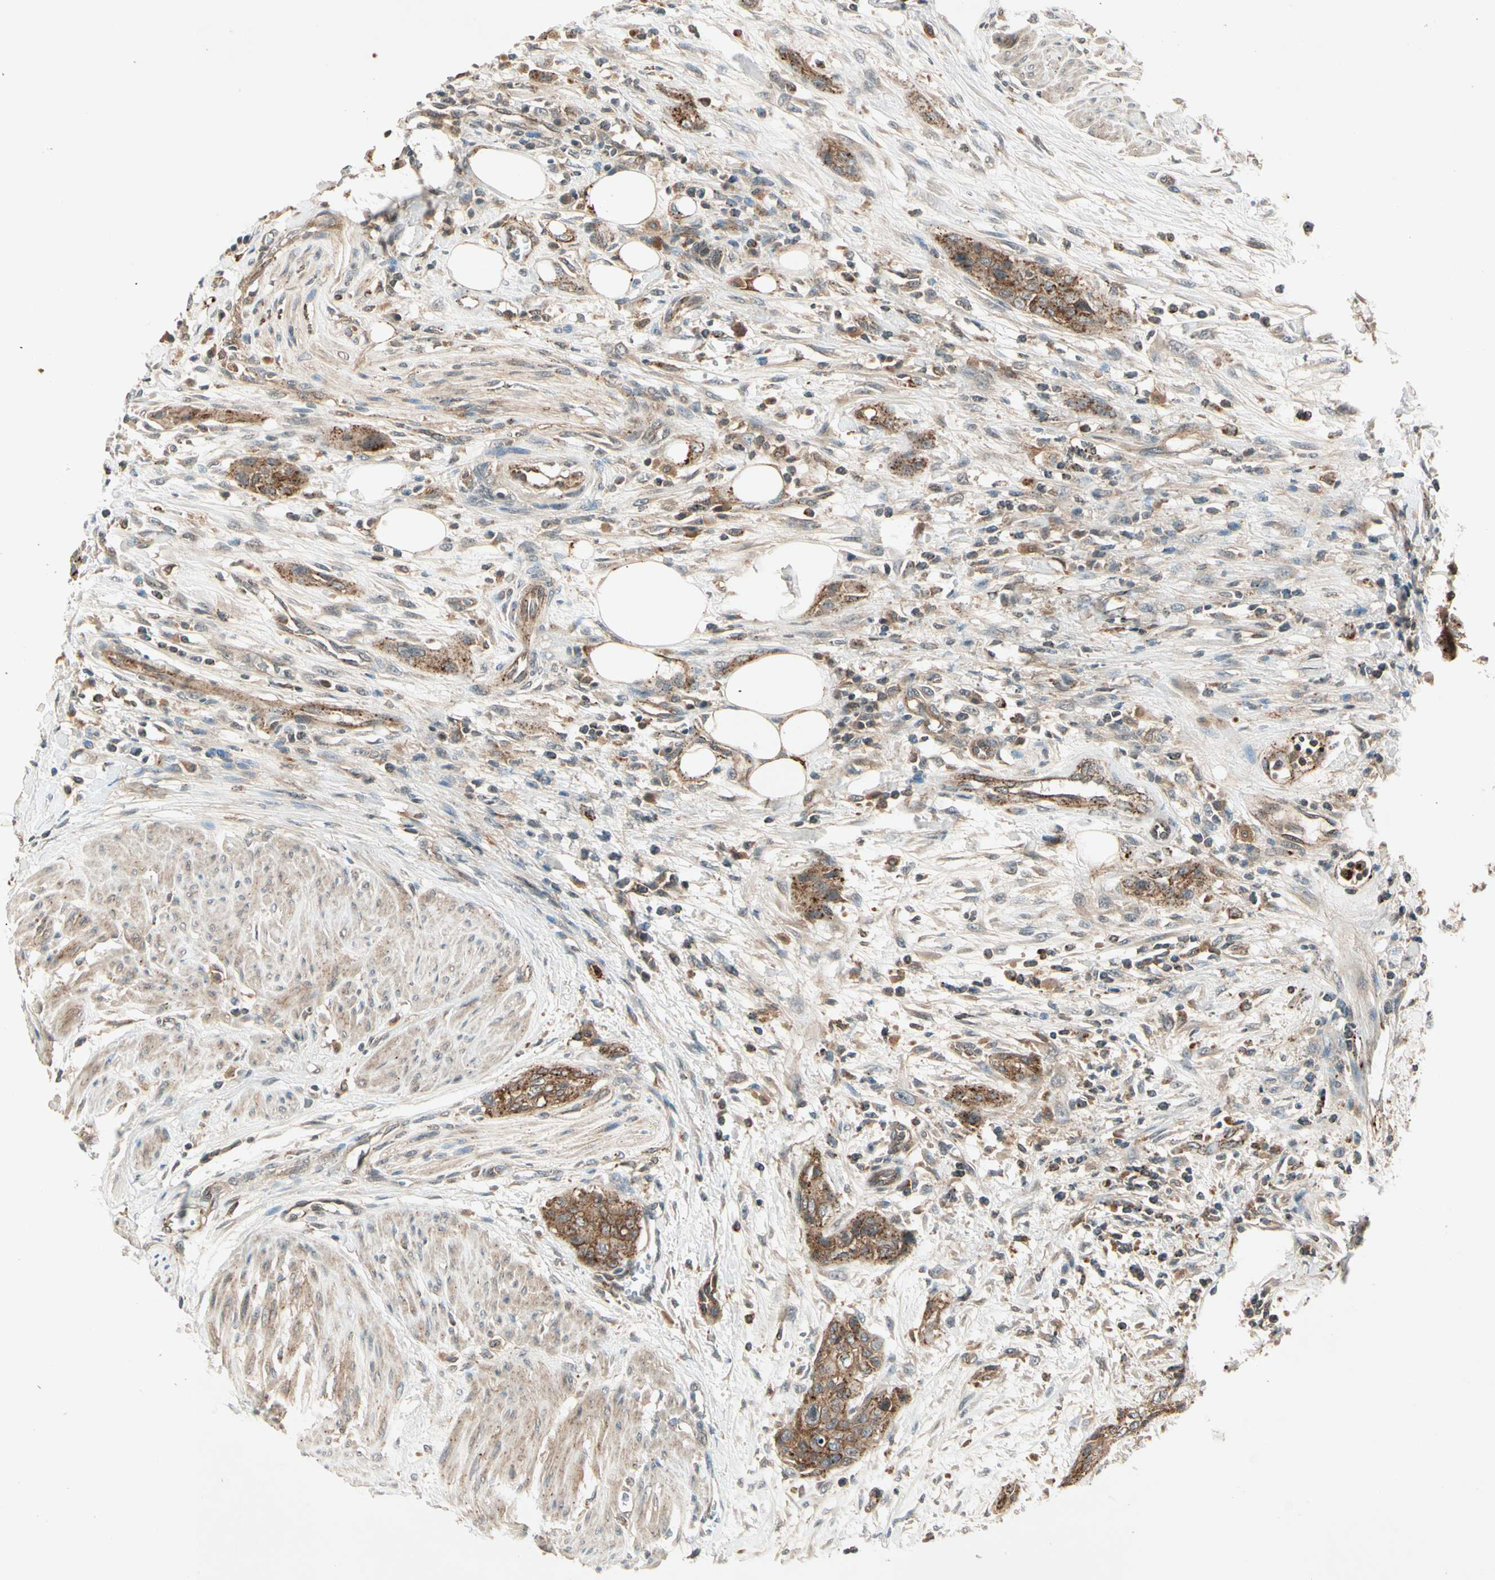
{"staining": {"intensity": "strong", "quantity": ">75%", "location": "cytoplasmic/membranous"}, "tissue": "urothelial cancer", "cell_type": "Tumor cells", "image_type": "cancer", "snomed": [{"axis": "morphology", "description": "Urothelial carcinoma, High grade"}, {"axis": "topography", "description": "Urinary bladder"}], "caption": "Human urothelial carcinoma (high-grade) stained with a protein marker displays strong staining in tumor cells.", "gene": "FLOT1", "patient": {"sex": "male", "age": 35}}